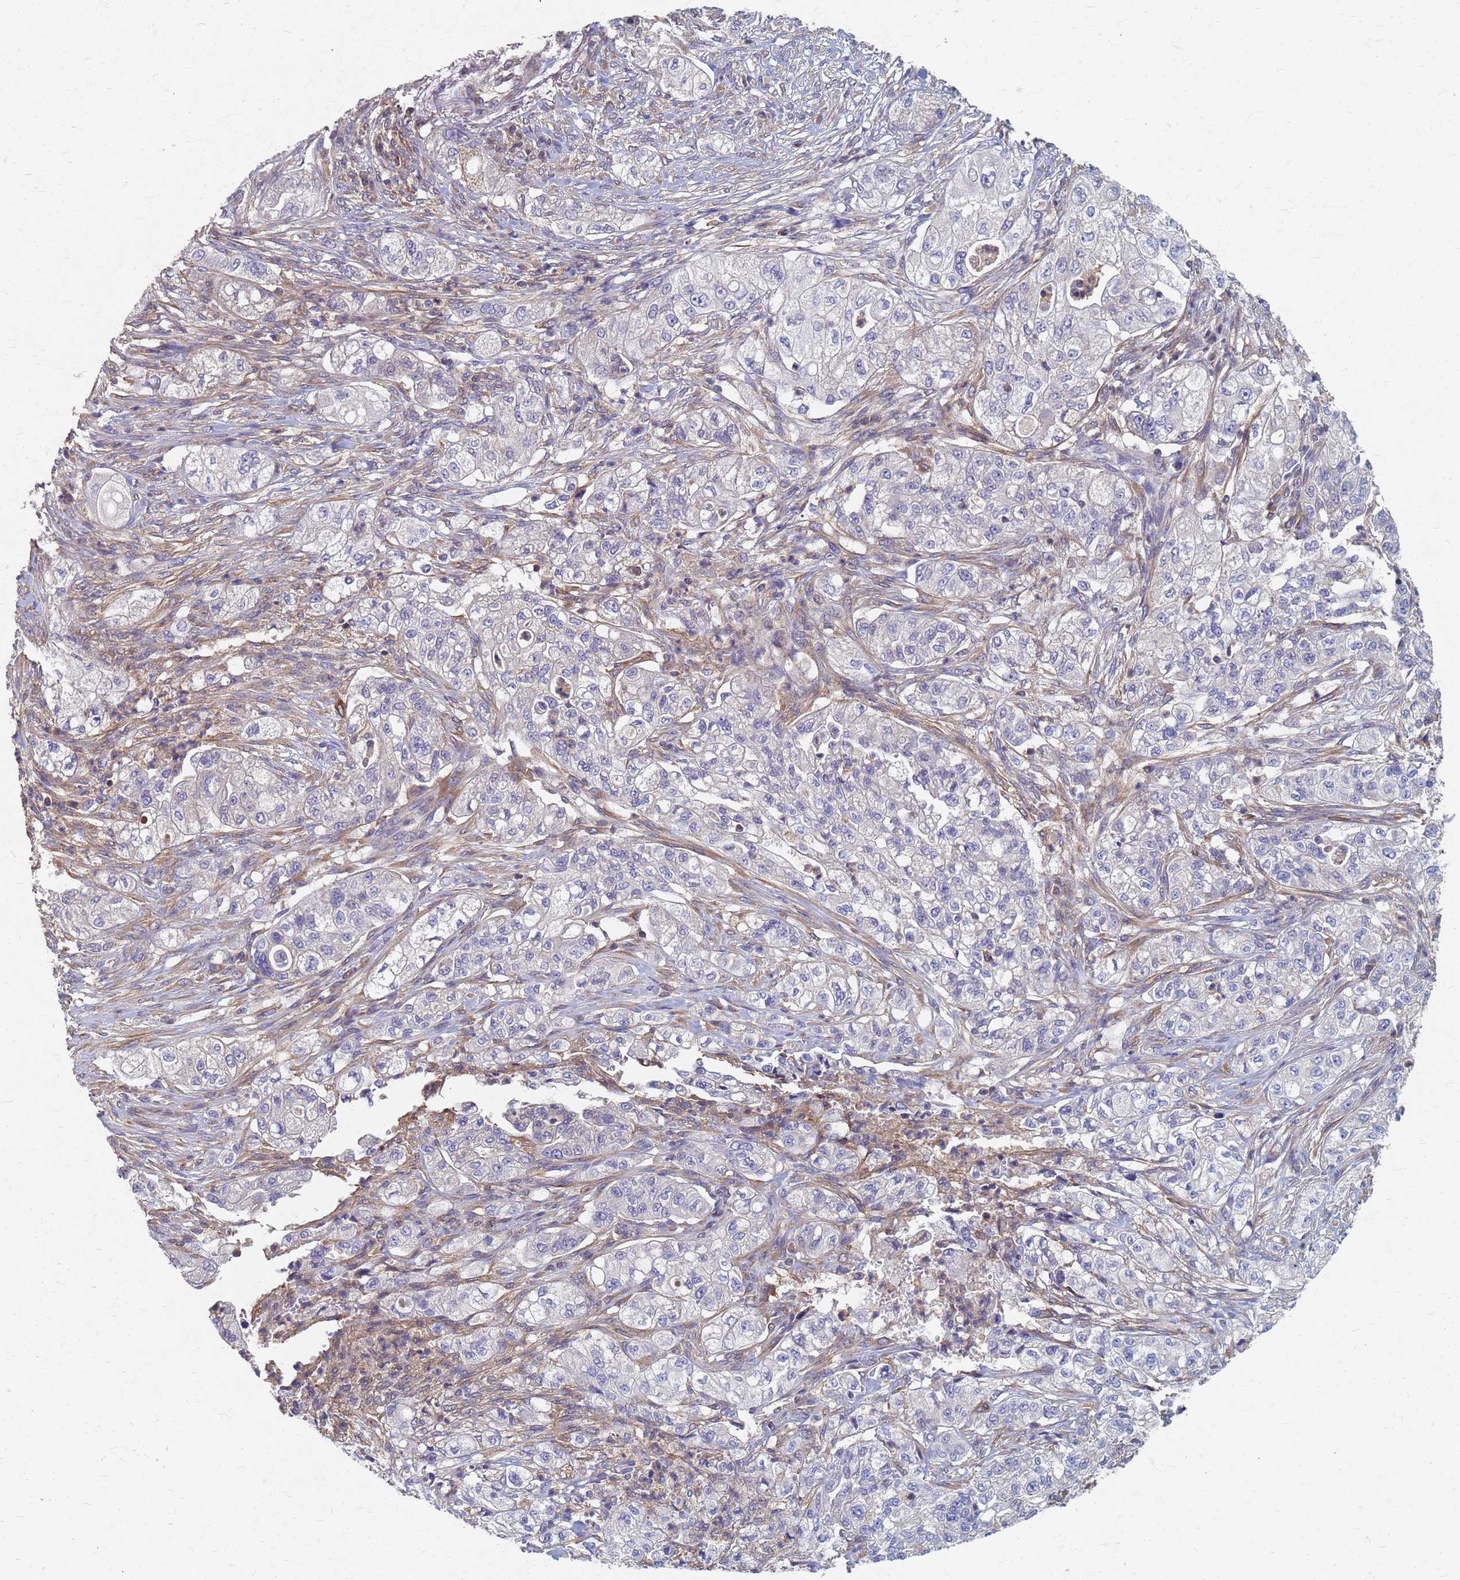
{"staining": {"intensity": "negative", "quantity": "none", "location": "none"}, "tissue": "pancreatic cancer", "cell_type": "Tumor cells", "image_type": "cancer", "snomed": [{"axis": "morphology", "description": "Adenocarcinoma, NOS"}, {"axis": "topography", "description": "Pancreas"}], "caption": "This is an immunohistochemistry micrograph of human adenocarcinoma (pancreatic). There is no expression in tumor cells.", "gene": "KRCC1", "patient": {"sex": "female", "age": 78}}